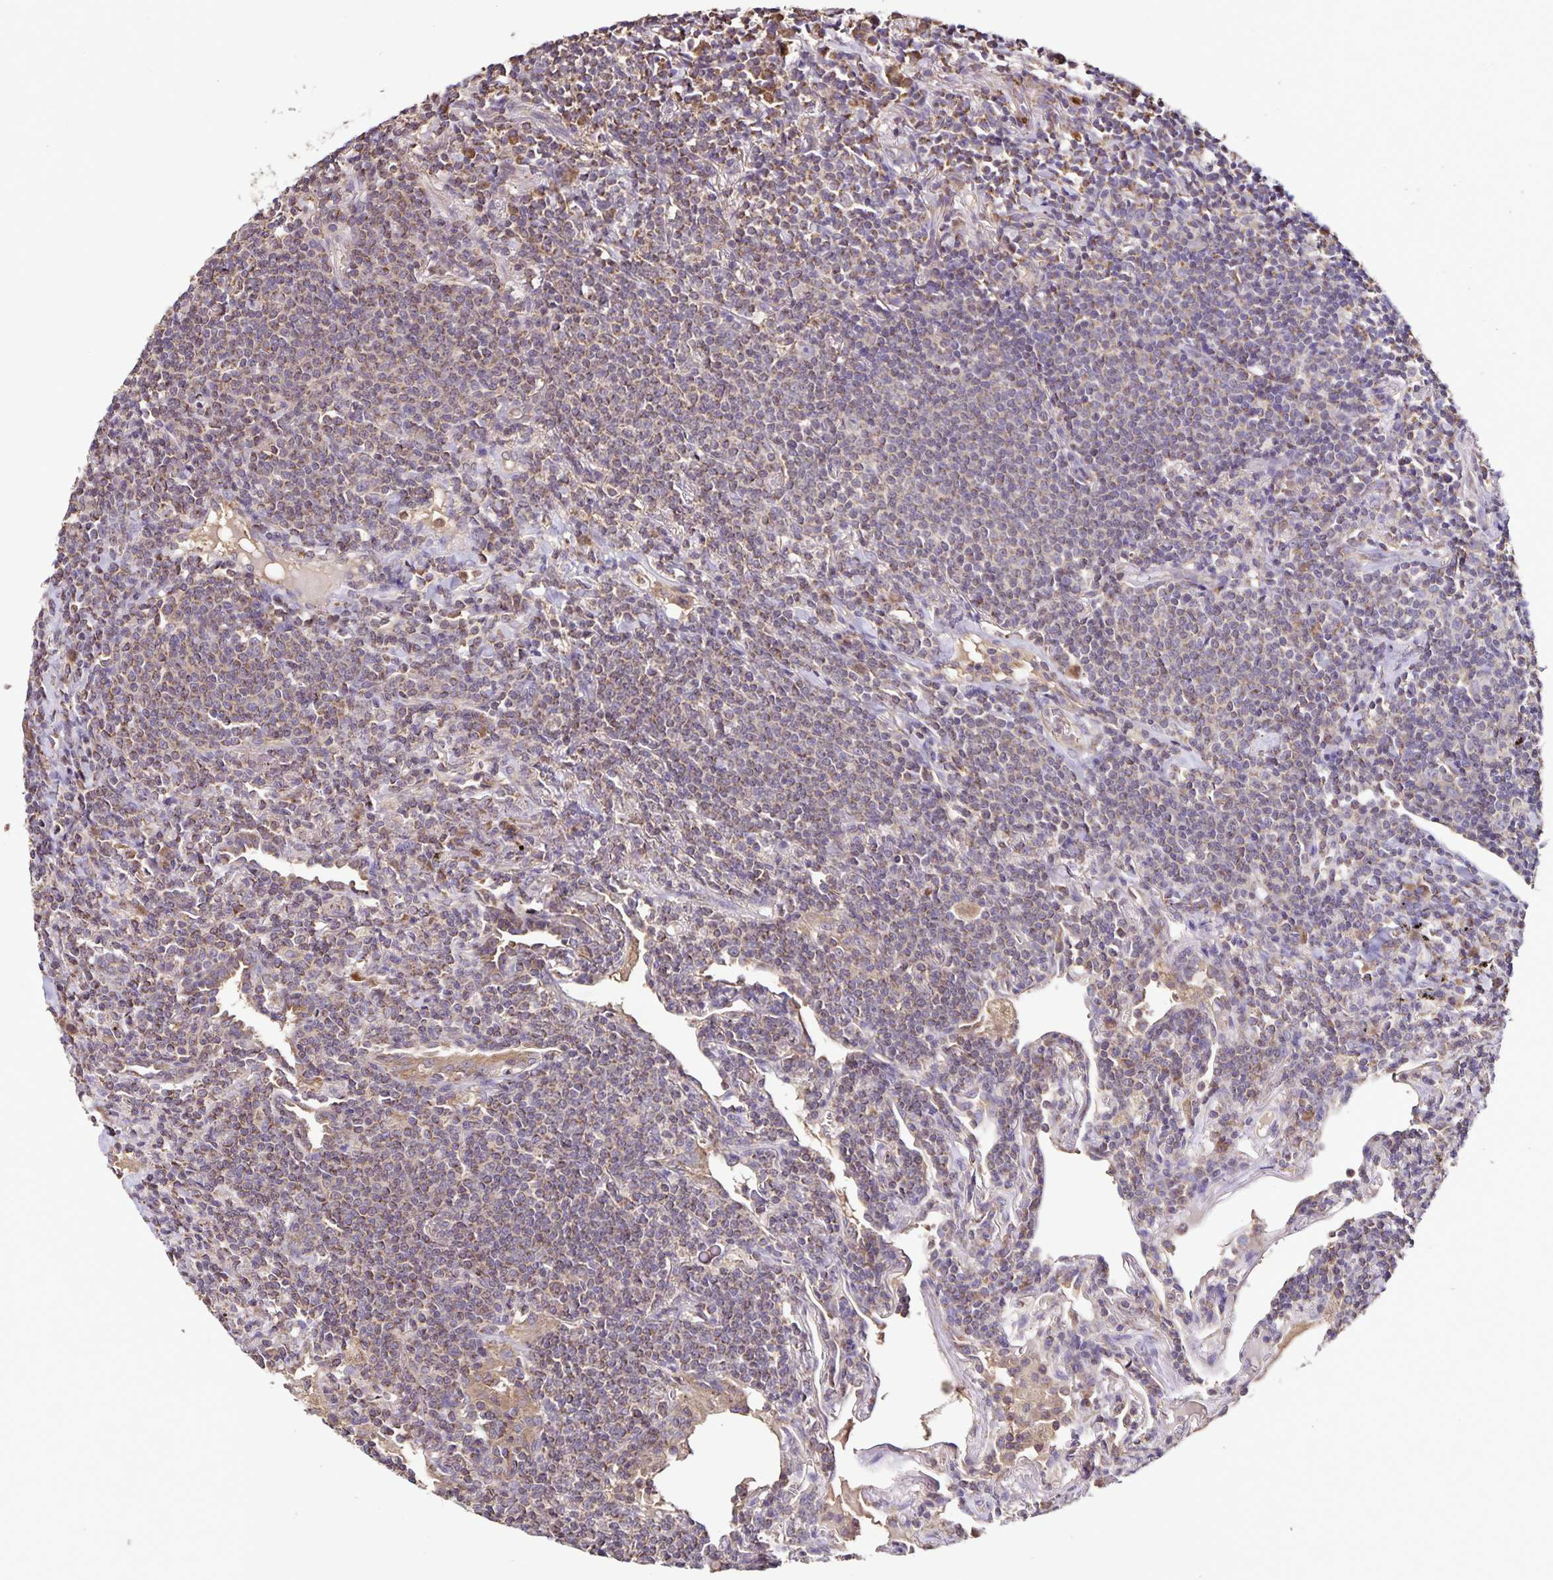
{"staining": {"intensity": "weak", "quantity": "25%-75%", "location": "cytoplasmic/membranous"}, "tissue": "lymphoma", "cell_type": "Tumor cells", "image_type": "cancer", "snomed": [{"axis": "morphology", "description": "Malignant lymphoma, non-Hodgkin's type, Low grade"}, {"axis": "topography", "description": "Lung"}], "caption": "DAB (3,3'-diaminobenzidine) immunohistochemical staining of human malignant lymphoma, non-Hodgkin's type (low-grade) demonstrates weak cytoplasmic/membranous protein expression in approximately 25%-75% of tumor cells. (IHC, brightfield microscopy, high magnification).", "gene": "MAN1A1", "patient": {"sex": "female", "age": 71}}